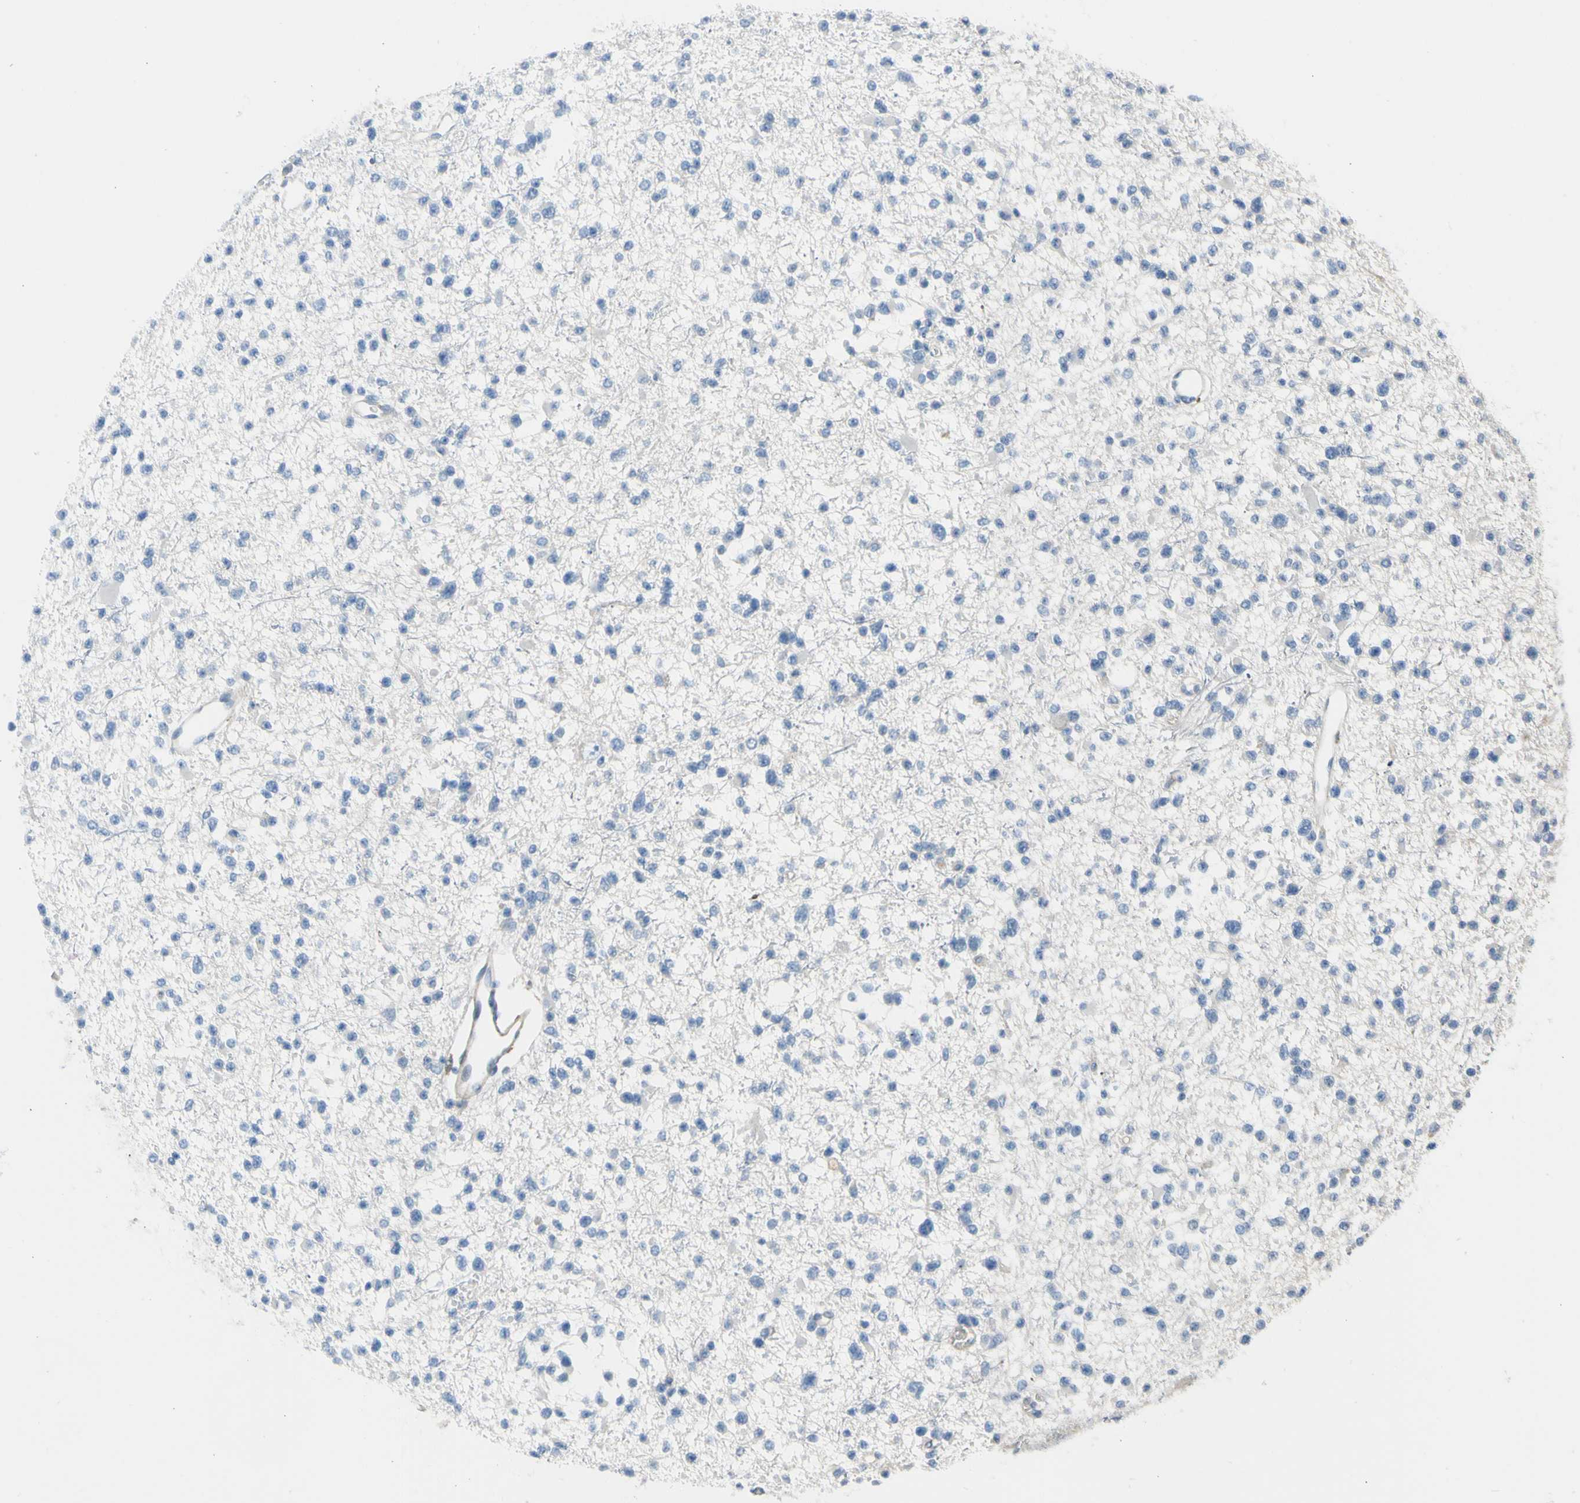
{"staining": {"intensity": "negative", "quantity": "none", "location": "none"}, "tissue": "glioma", "cell_type": "Tumor cells", "image_type": "cancer", "snomed": [{"axis": "morphology", "description": "Glioma, malignant, Low grade"}, {"axis": "topography", "description": "Brain"}], "caption": "Human glioma stained for a protein using immunohistochemistry exhibits no positivity in tumor cells.", "gene": "NPHP3", "patient": {"sex": "female", "age": 22}}